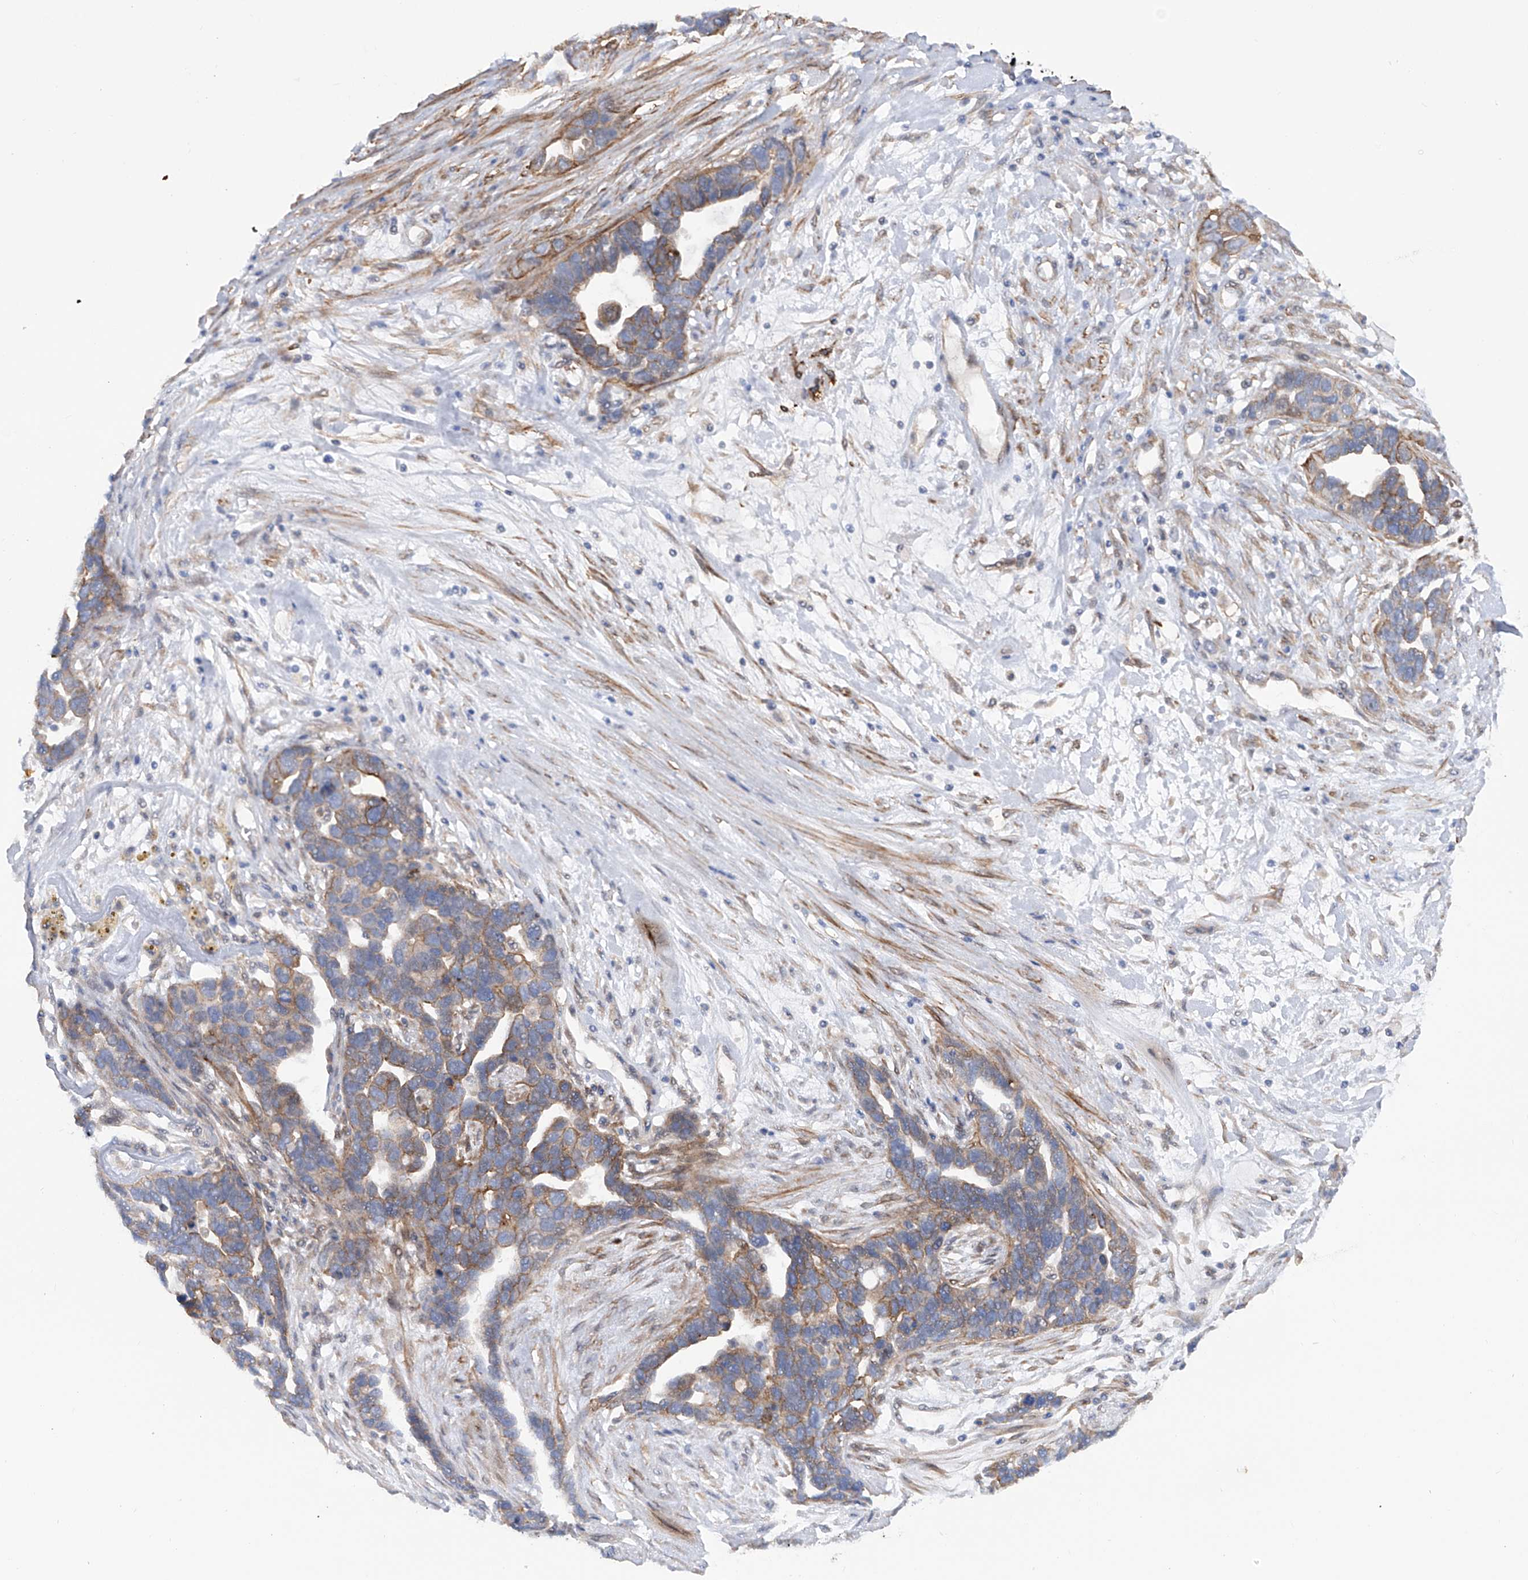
{"staining": {"intensity": "moderate", "quantity": "25%-75%", "location": "cytoplasmic/membranous"}, "tissue": "ovarian cancer", "cell_type": "Tumor cells", "image_type": "cancer", "snomed": [{"axis": "morphology", "description": "Cystadenocarcinoma, serous, NOS"}, {"axis": "topography", "description": "Ovary"}], "caption": "Moderate cytoplasmic/membranous protein staining is identified in about 25%-75% of tumor cells in ovarian serous cystadenocarcinoma. (DAB IHC, brown staining for protein, blue staining for nuclei).", "gene": "ZNF490", "patient": {"sex": "female", "age": 54}}